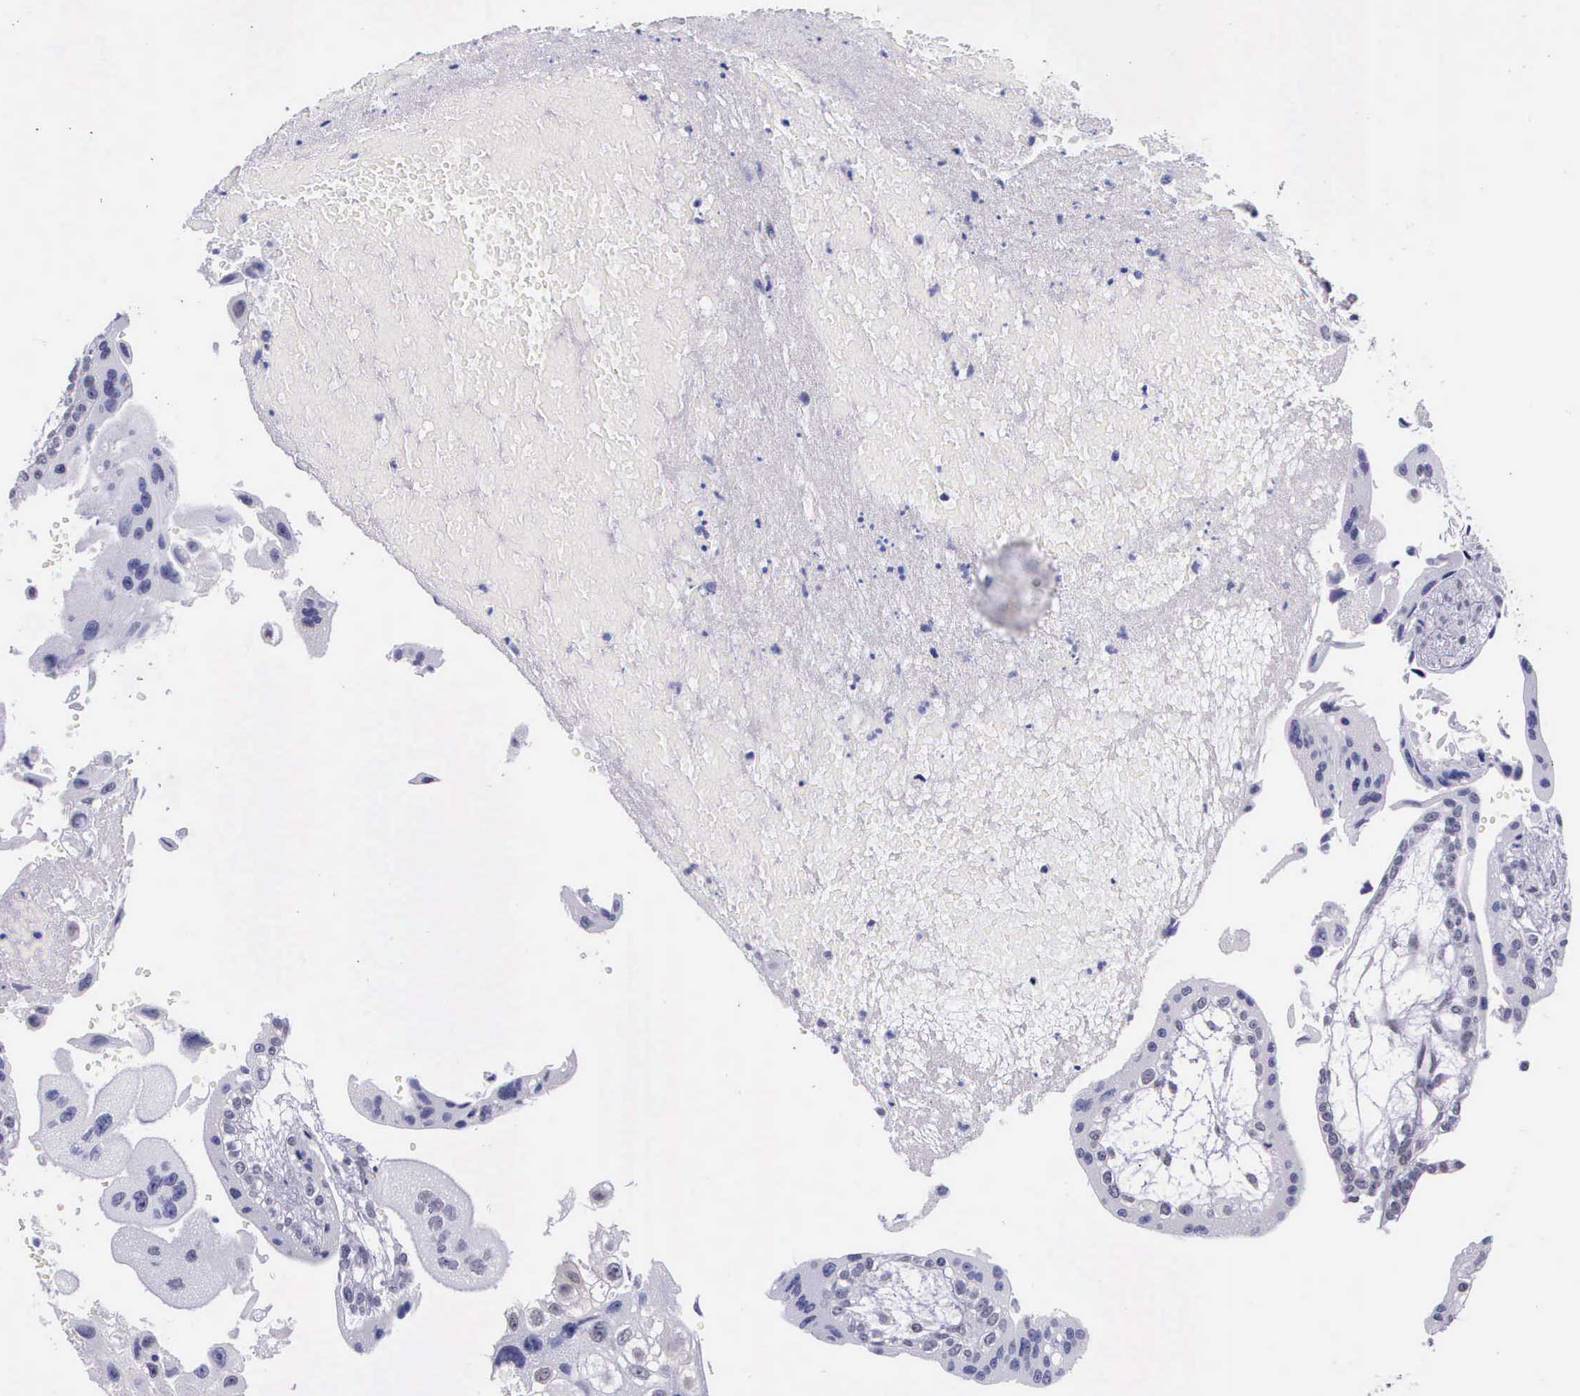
{"staining": {"intensity": "negative", "quantity": "none", "location": "none"}, "tissue": "placenta", "cell_type": "Decidual cells", "image_type": "normal", "snomed": [{"axis": "morphology", "description": "Normal tissue, NOS"}, {"axis": "topography", "description": "Placenta"}], "caption": "Histopathology image shows no significant protein expression in decidual cells of normal placenta.", "gene": "AHNAK2", "patient": {"sex": "female", "age": 34}}